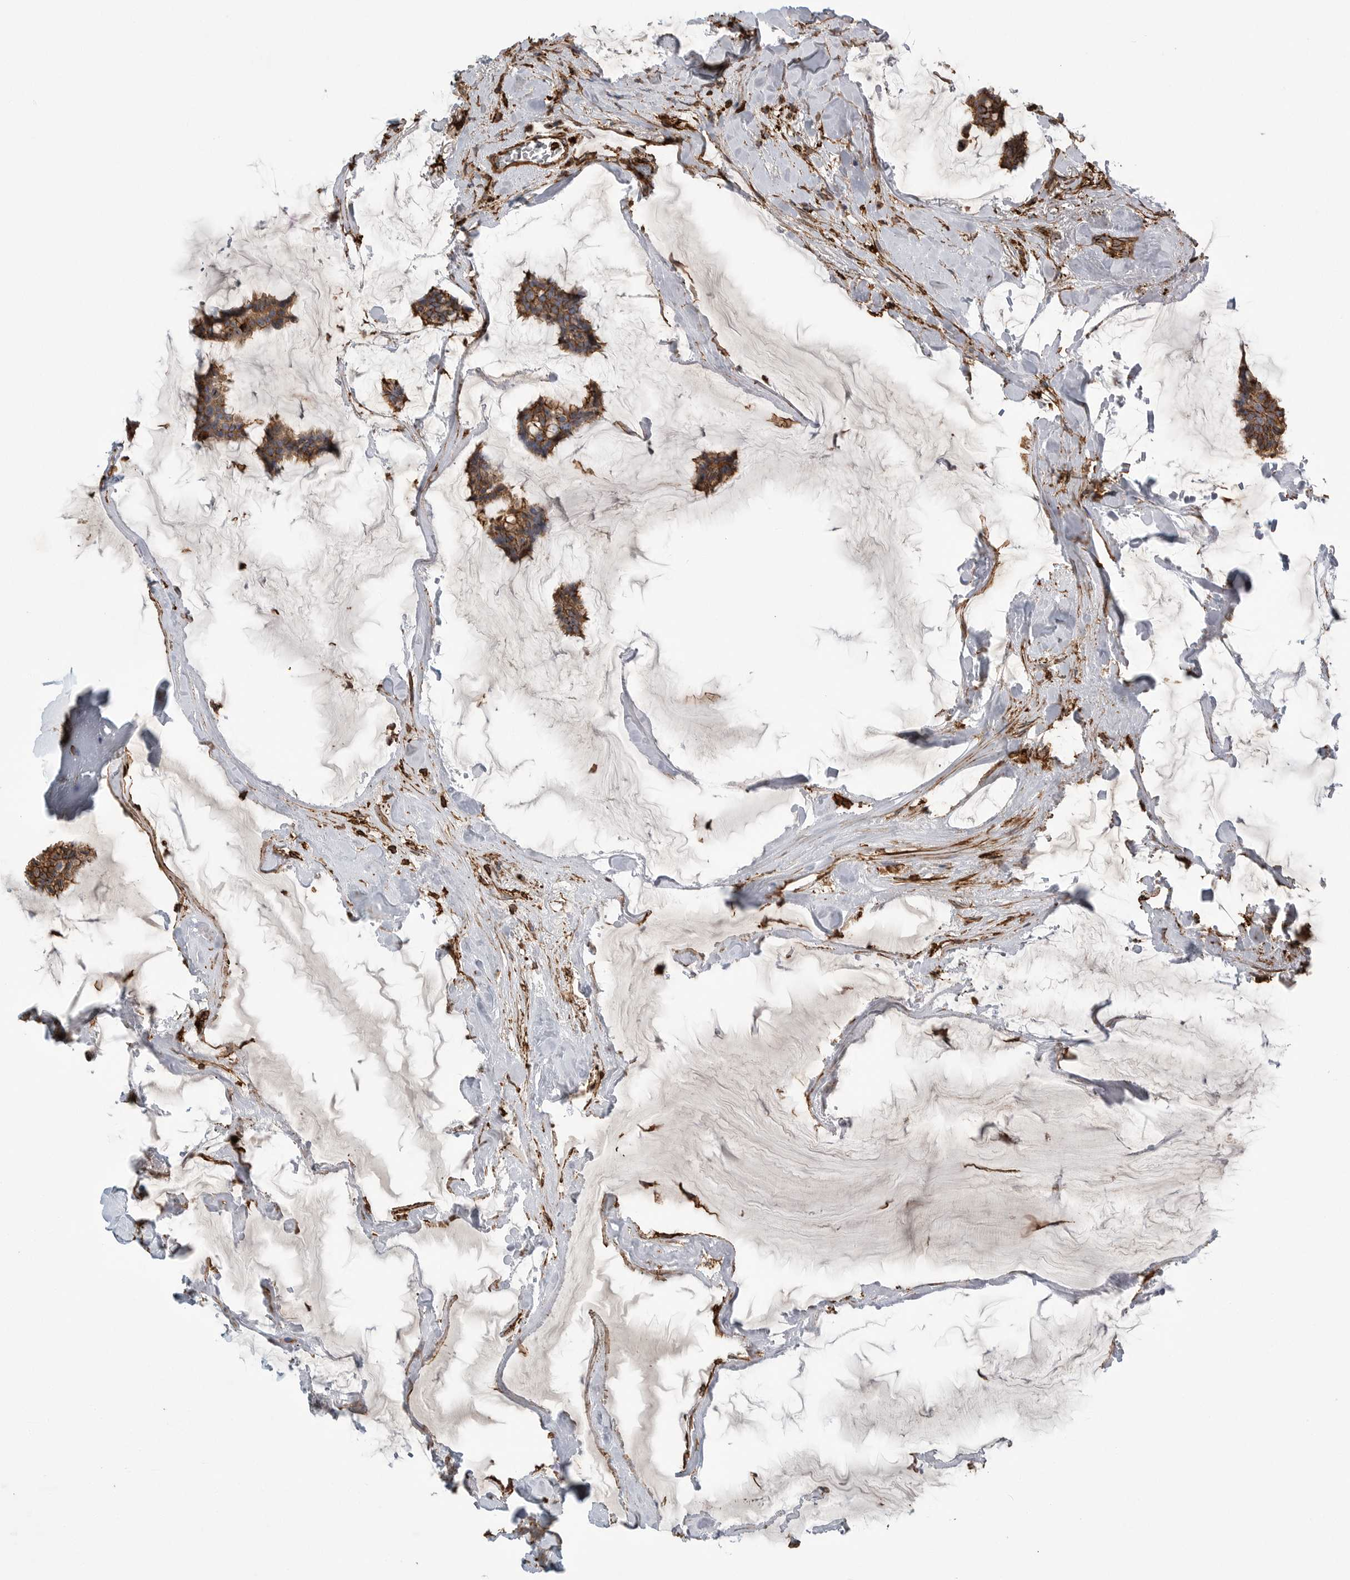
{"staining": {"intensity": "strong", "quantity": ">75%", "location": "cytoplasmic/membranous"}, "tissue": "breast cancer", "cell_type": "Tumor cells", "image_type": "cancer", "snomed": [{"axis": "morphology", "description": "Duct carcinoma"}, {"axis": "topography", "description": "Breast"}], "caption": "Immunohistochemical staining of human breast cancer displays high levels of strong cytoplasmic/membranous expression in about >75% of tumor cells.", "gene": "GPER1", "patient": {"sex": "female", "age": 93}}